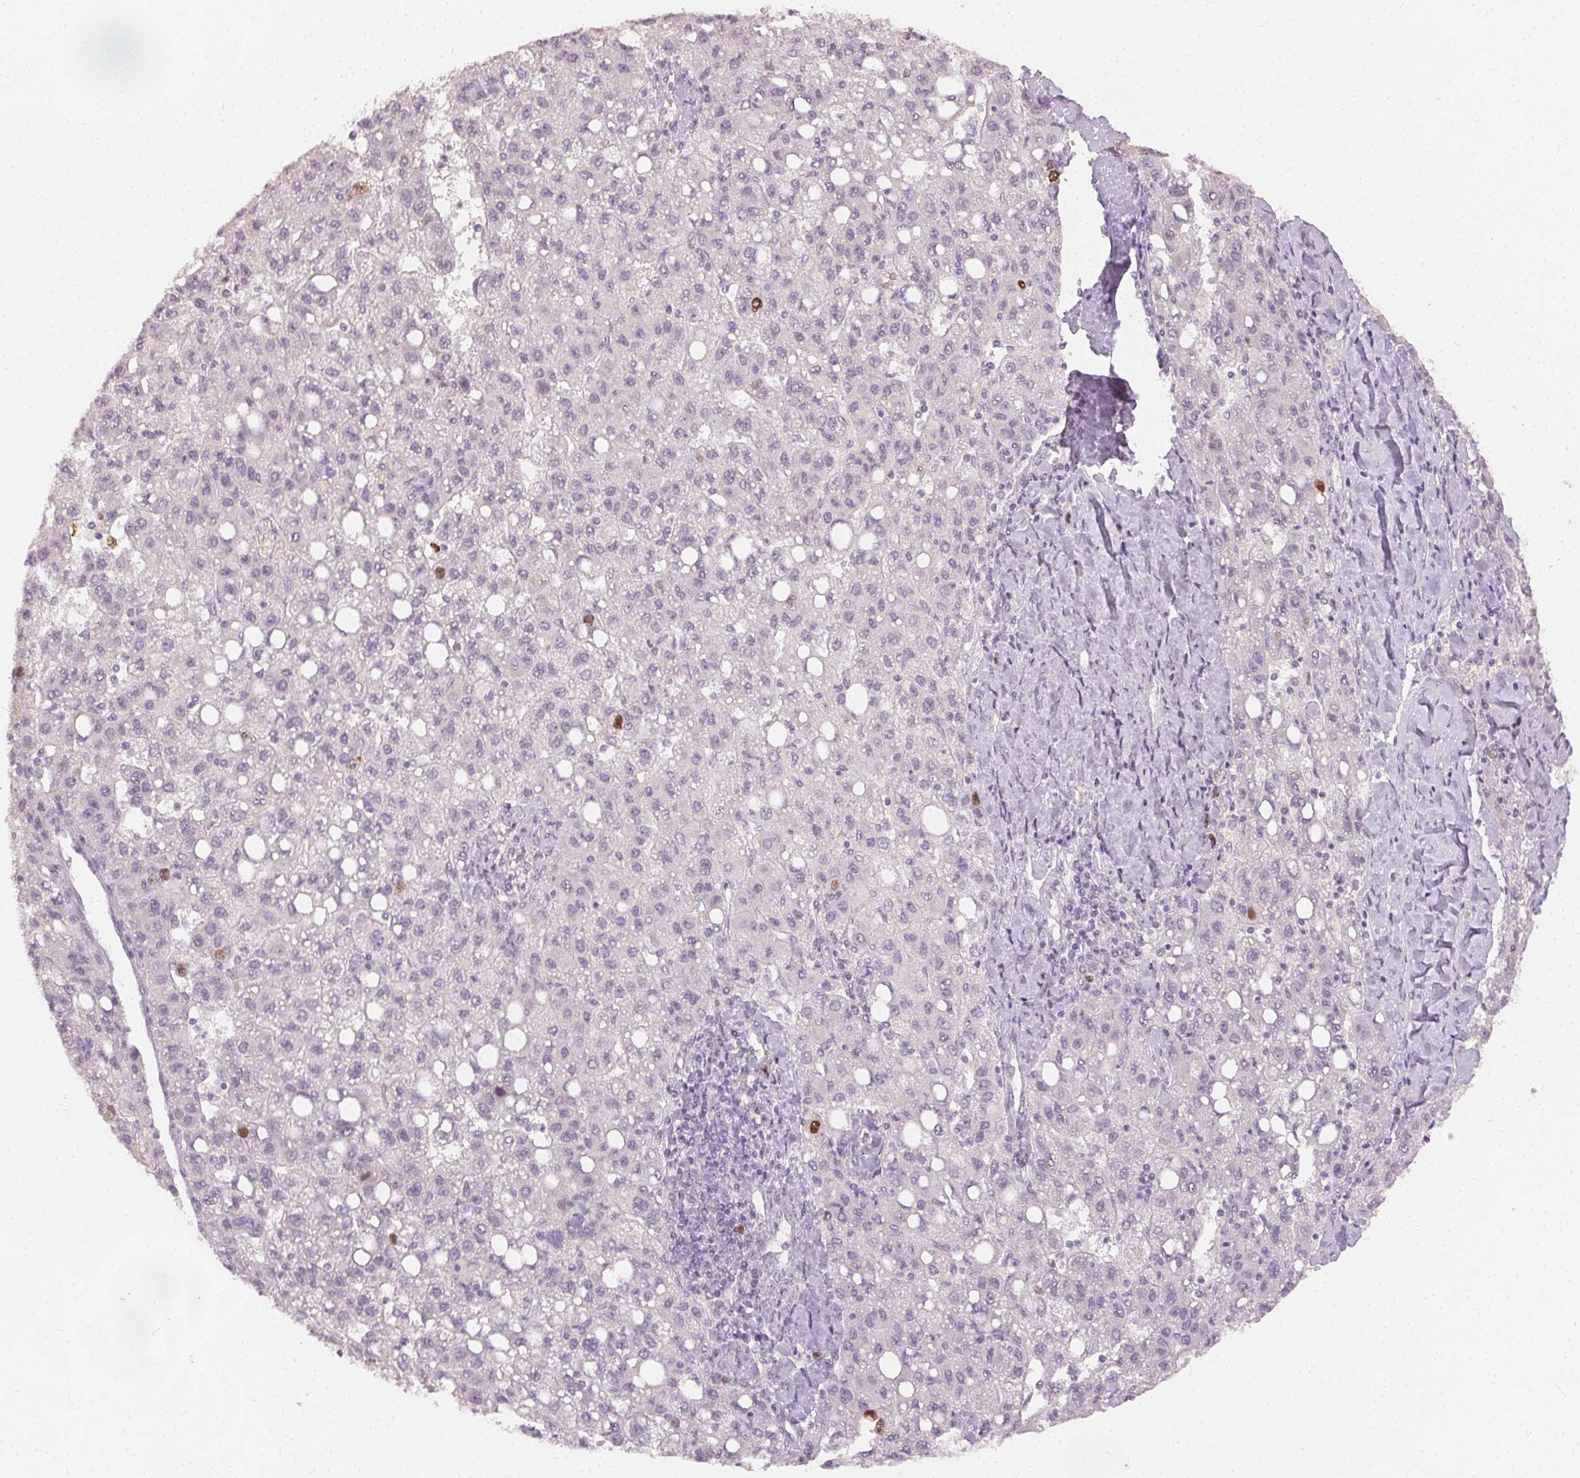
{"staining": {"intensity": "moderate", "quantity": "<25%", "location": "nuclear"}, "tissue": "liver cancer", "cell_type": "Tumor cells", "image_type": "cancer", "snomed": [{"axis": "morphology", "description": "Carcinoma, Hepatocellular, NOS"}, {"axis": "topography", "description": "Liver"}], "caption": "Moderate nuclear staining for a protein is seen in approximately <25% of tumor cells of liver cancer using immunohistochemistry (IHC).", "gene": "ANLN", "patient": {"sex": "female", "age": 82}}